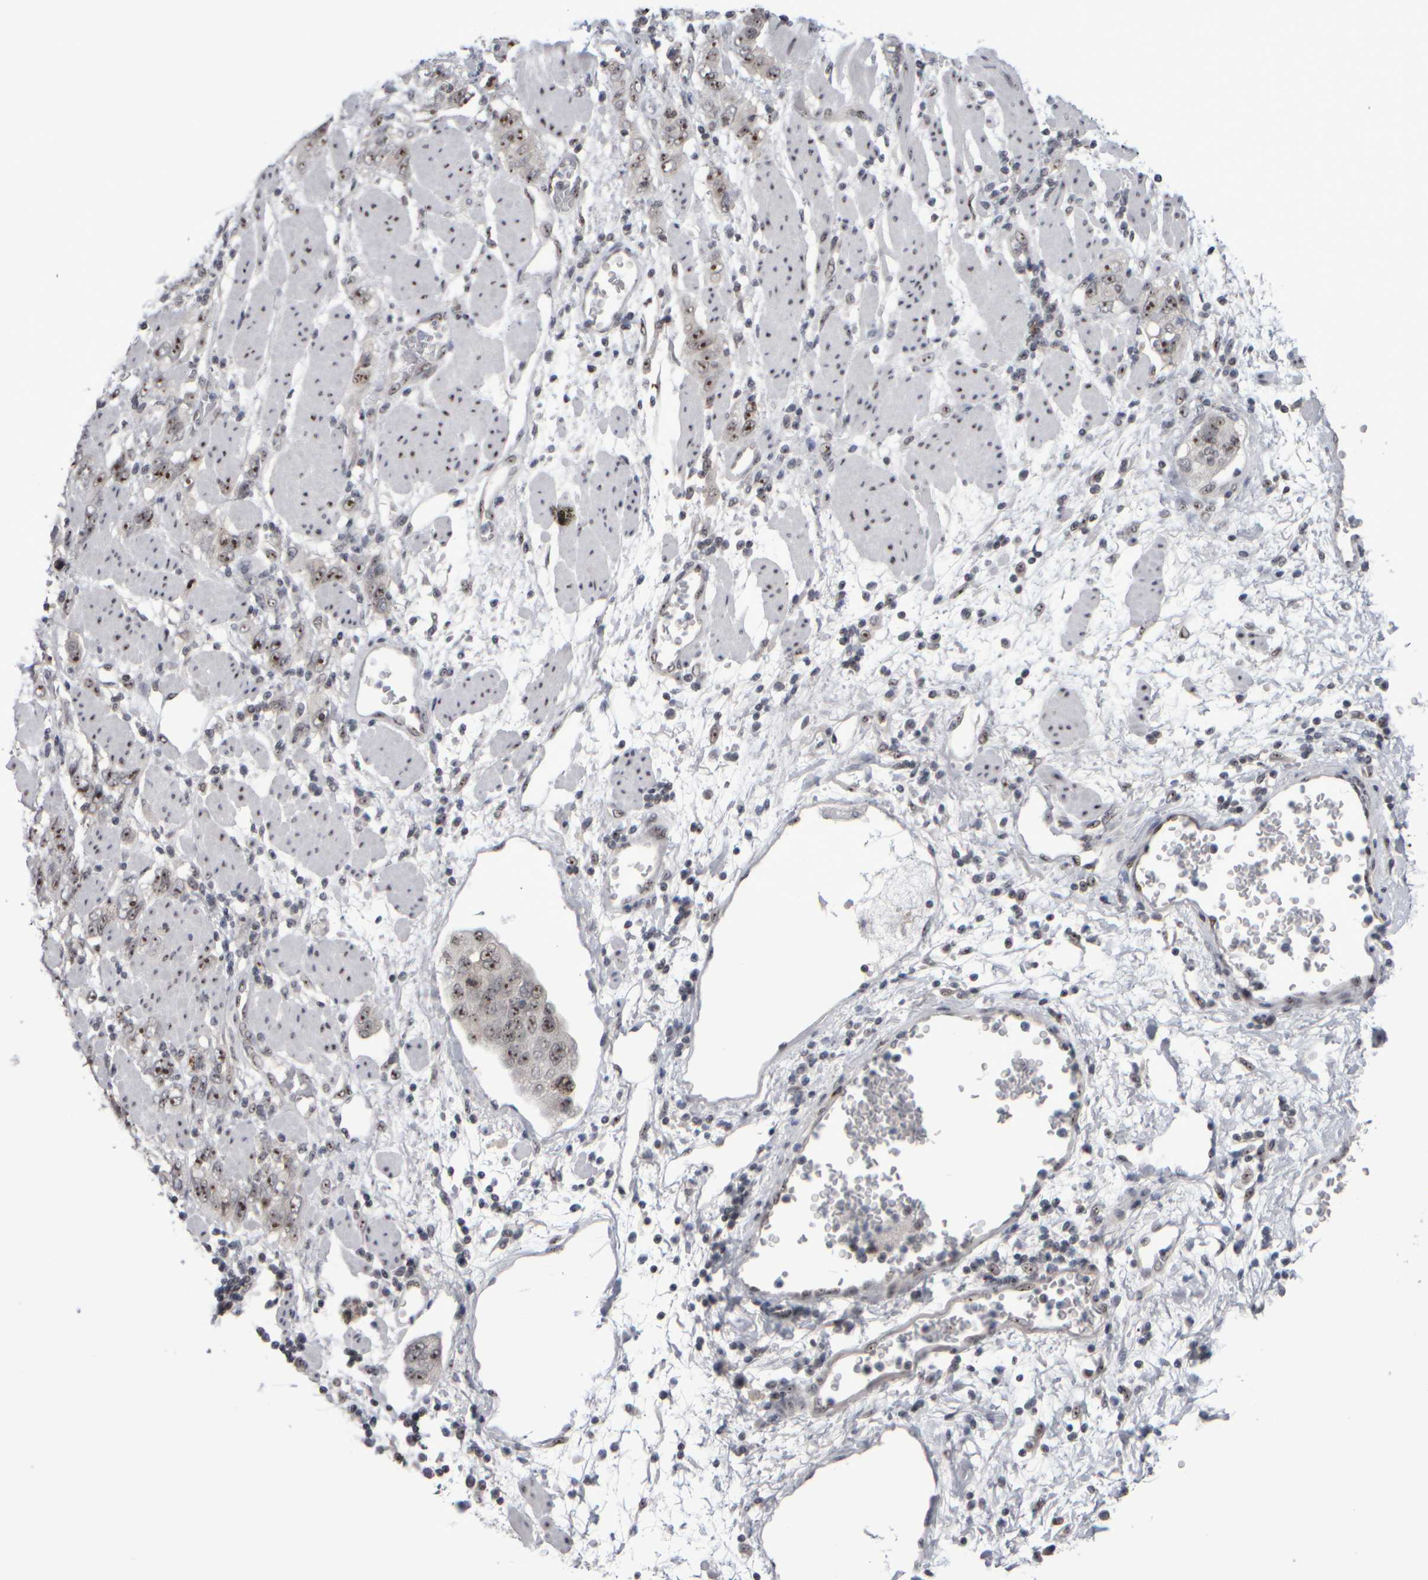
{"staining": {"intensity": "moderate", "quantity": ">75%", "location": "nuclear"}, "tissue": "stomach cancer", "cell_type": "Tumor cells", "image_type": "cancer", "snomed": [{"axis": "morphology", "description": "Adenocarcinoma, NOS"}, {"axis": "topography", "description": "Stomach"}], "caption": "Tumor cells display moderate nuclear expression in approximately >75% of cells in stomach cancer.", "gene": "SURF6", "patient": {"sex": "male", "age": 48}}